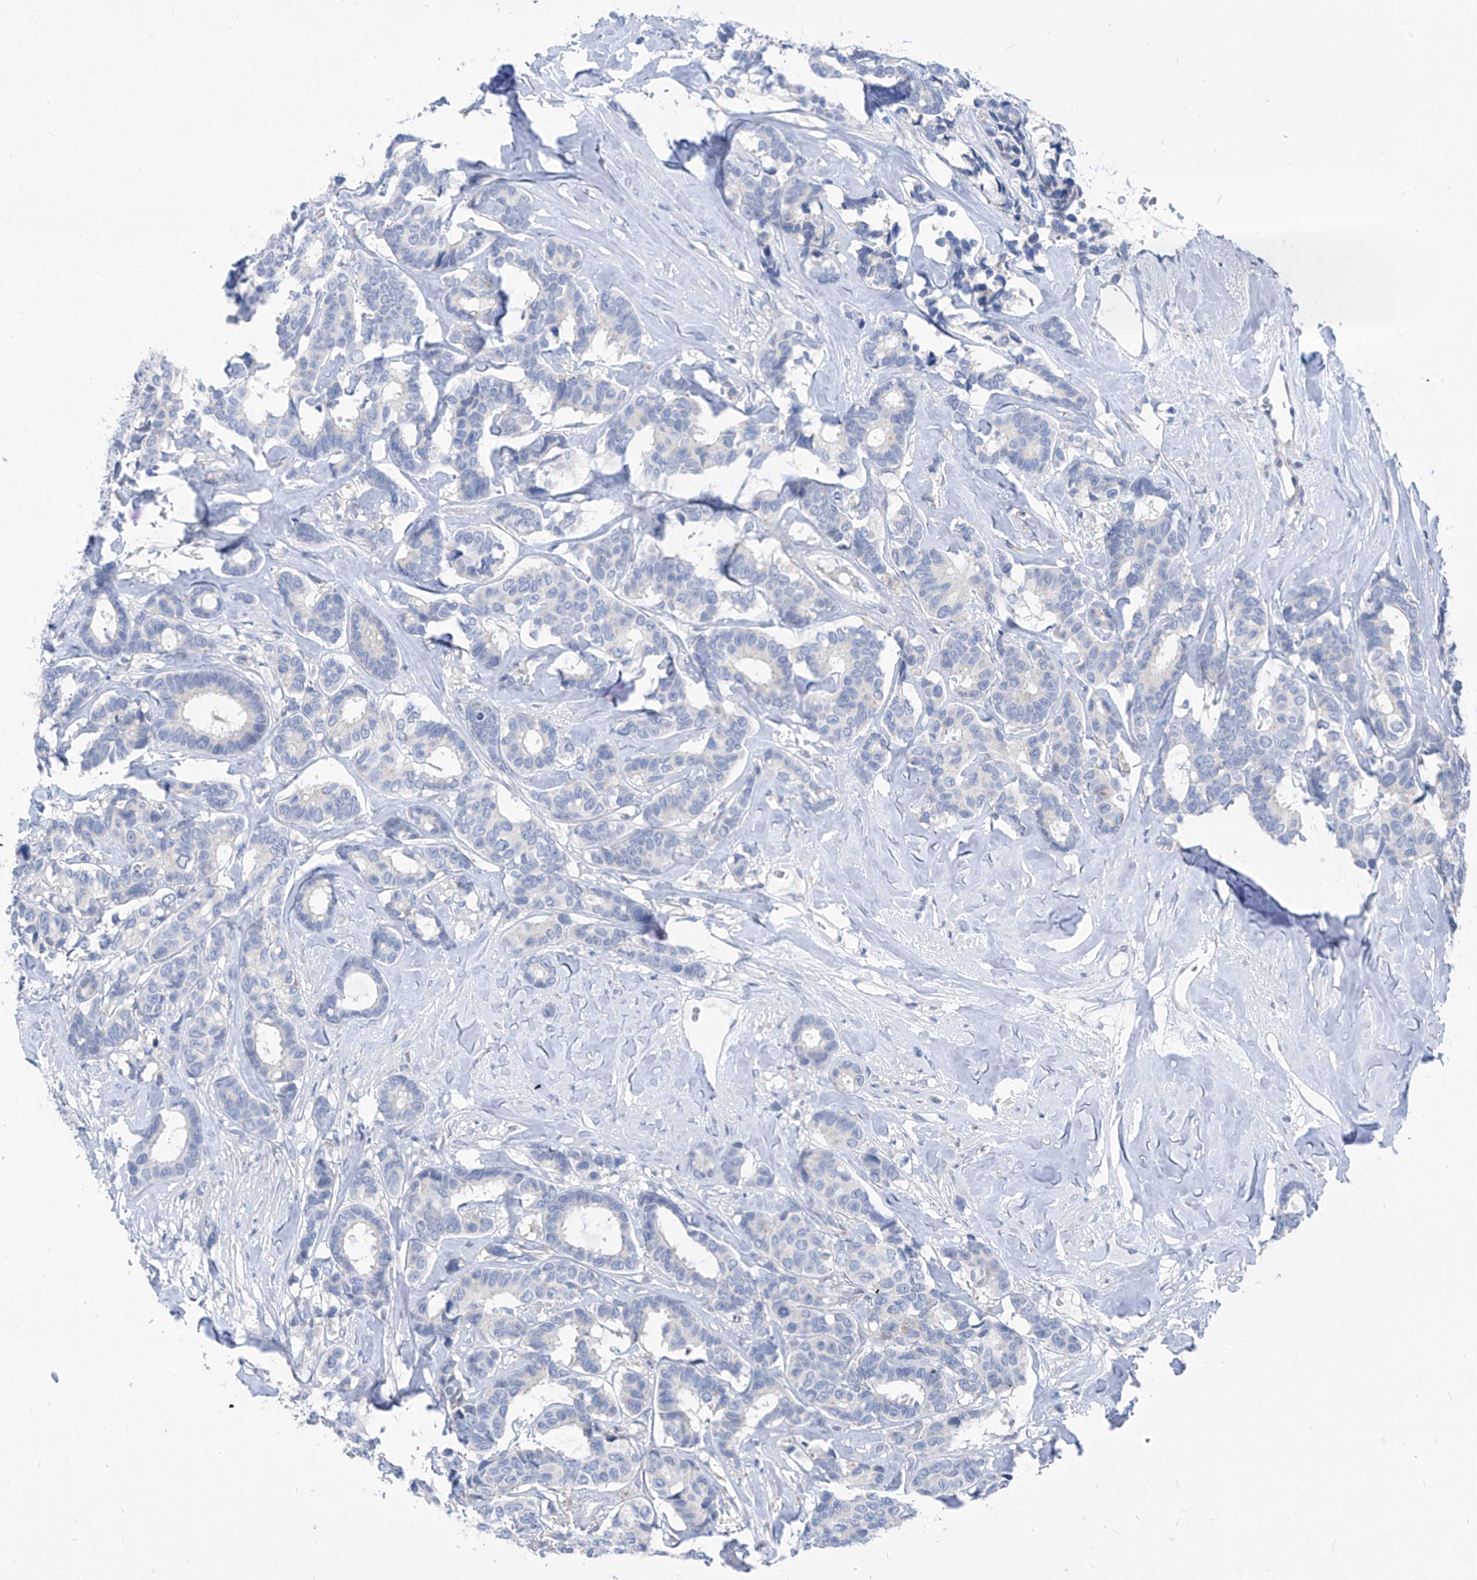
{"staining": {"intensity": "negative", "quantity": "none", "location": "none"}, "tissue": "breast cancer", "cell_type": "Tumor cells", "image_type": "cancer", "snomed": [{"axis": "morphology", "description": "Duct carcinoma"}, {"axis": "topography", "description": "Breast"}], "caption": "The immunohistochemistry (IHC) micrograph has no significant staining in tumor cells of breast cancer (infiltrating ductal carcinoma) tissue. The staining is performed using DAB (3,3'-diaminobenzidine) brown chromogen with nuclei counter-stained in using hematoxylin.", "gene": "LDAH", "patient": {"sex": "female", "age": 87}}